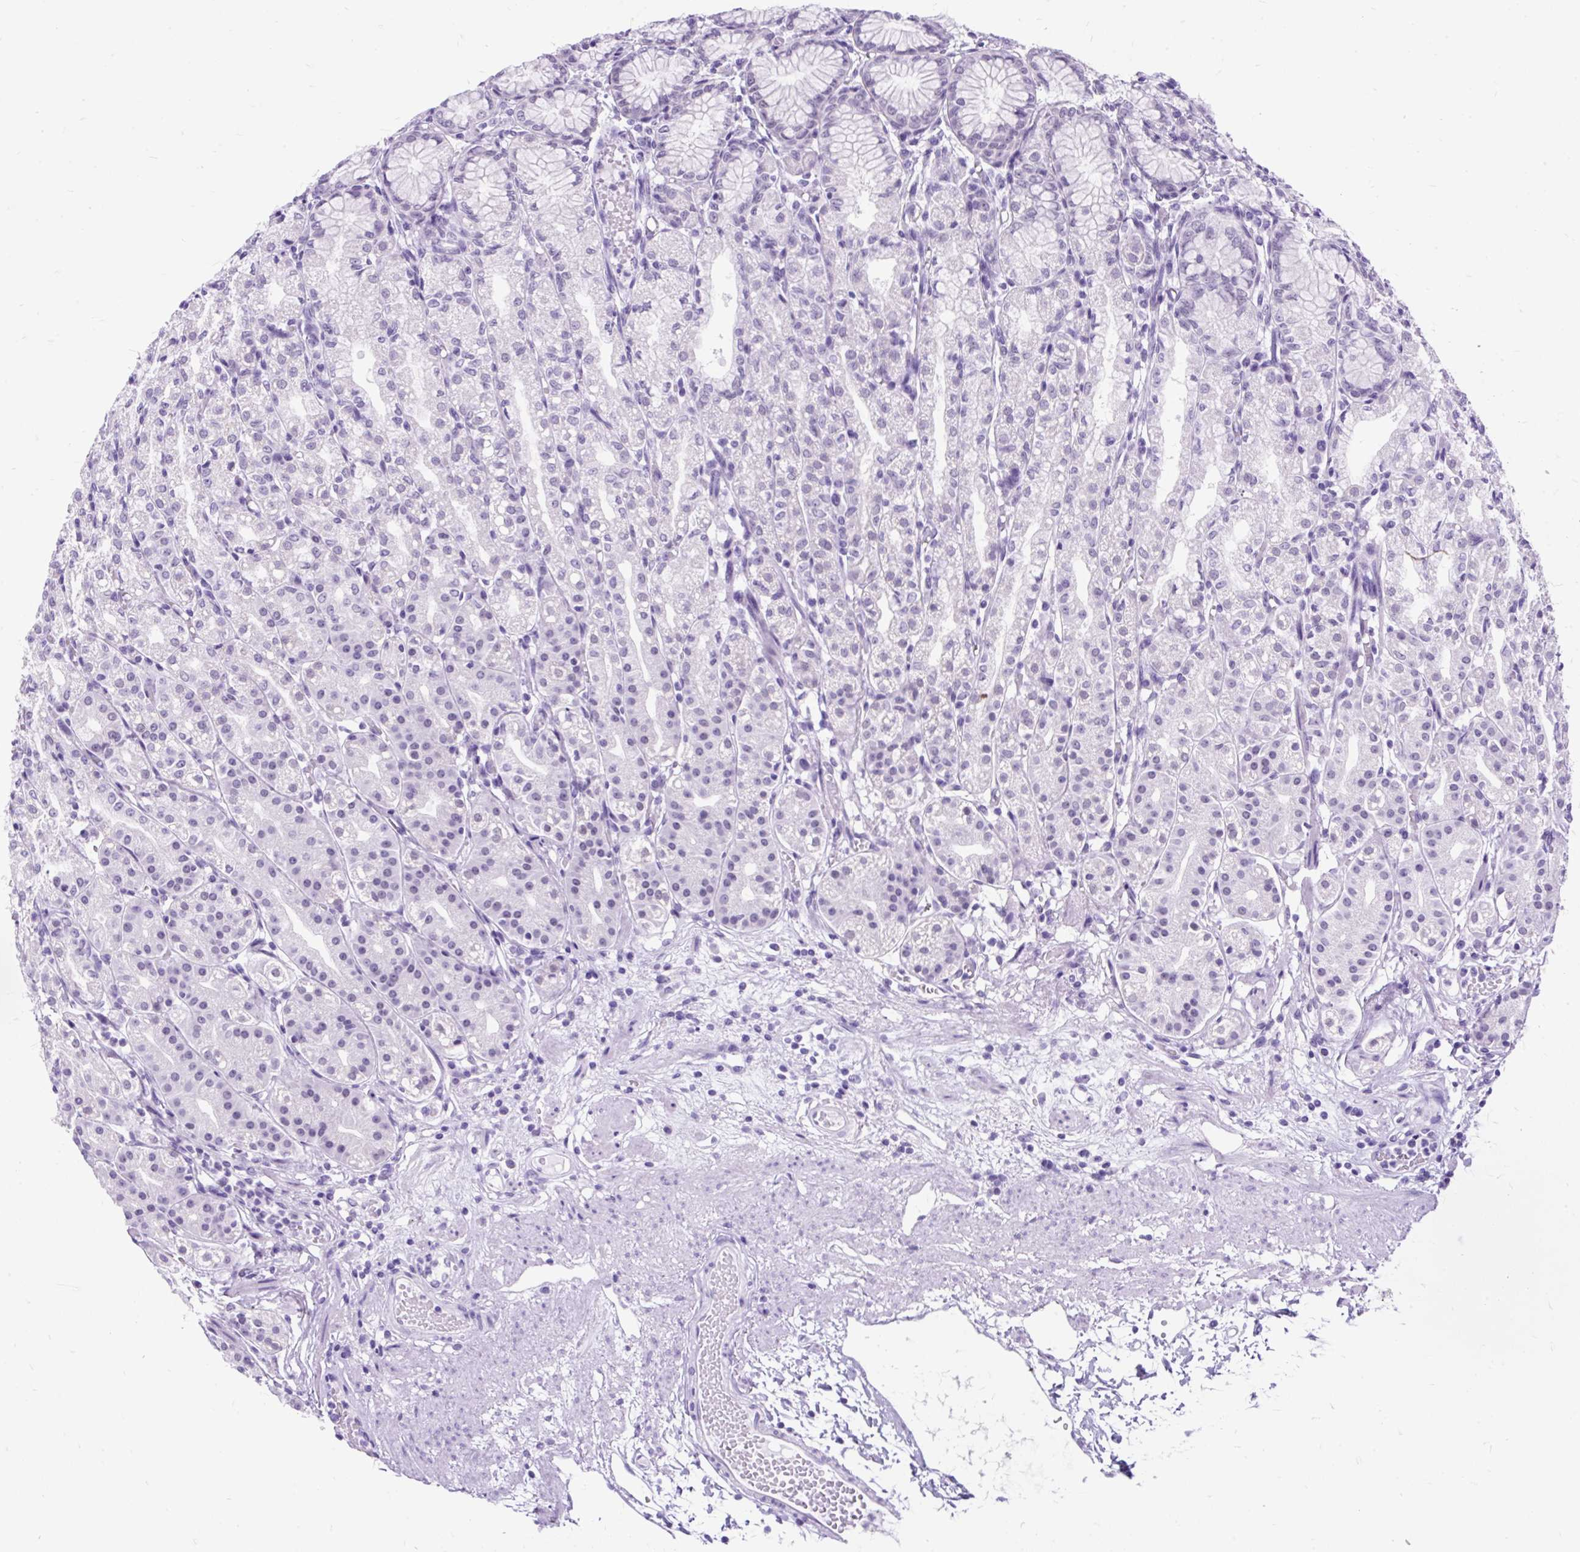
{"staining": {"intensity": "negative", "quantity": "none", "location": "none"}, "tissue": "stomach", "cell_type": "Glandular cells", "image_type": "normal", "snomed": [{"axis": "morphology", "description": "Normal tissue, NOS"}, {"axis": "topography", "description": "Stomach"}], "caption": "Histopathology image shows no protein expression in glandular cells of normal stomach. (DAB (3,3'-diaminobenzidine) IHC with hematoxylin counter stain).", "gene": "SCGB1A1", "patient": {"sex": "female", "age": 57}}